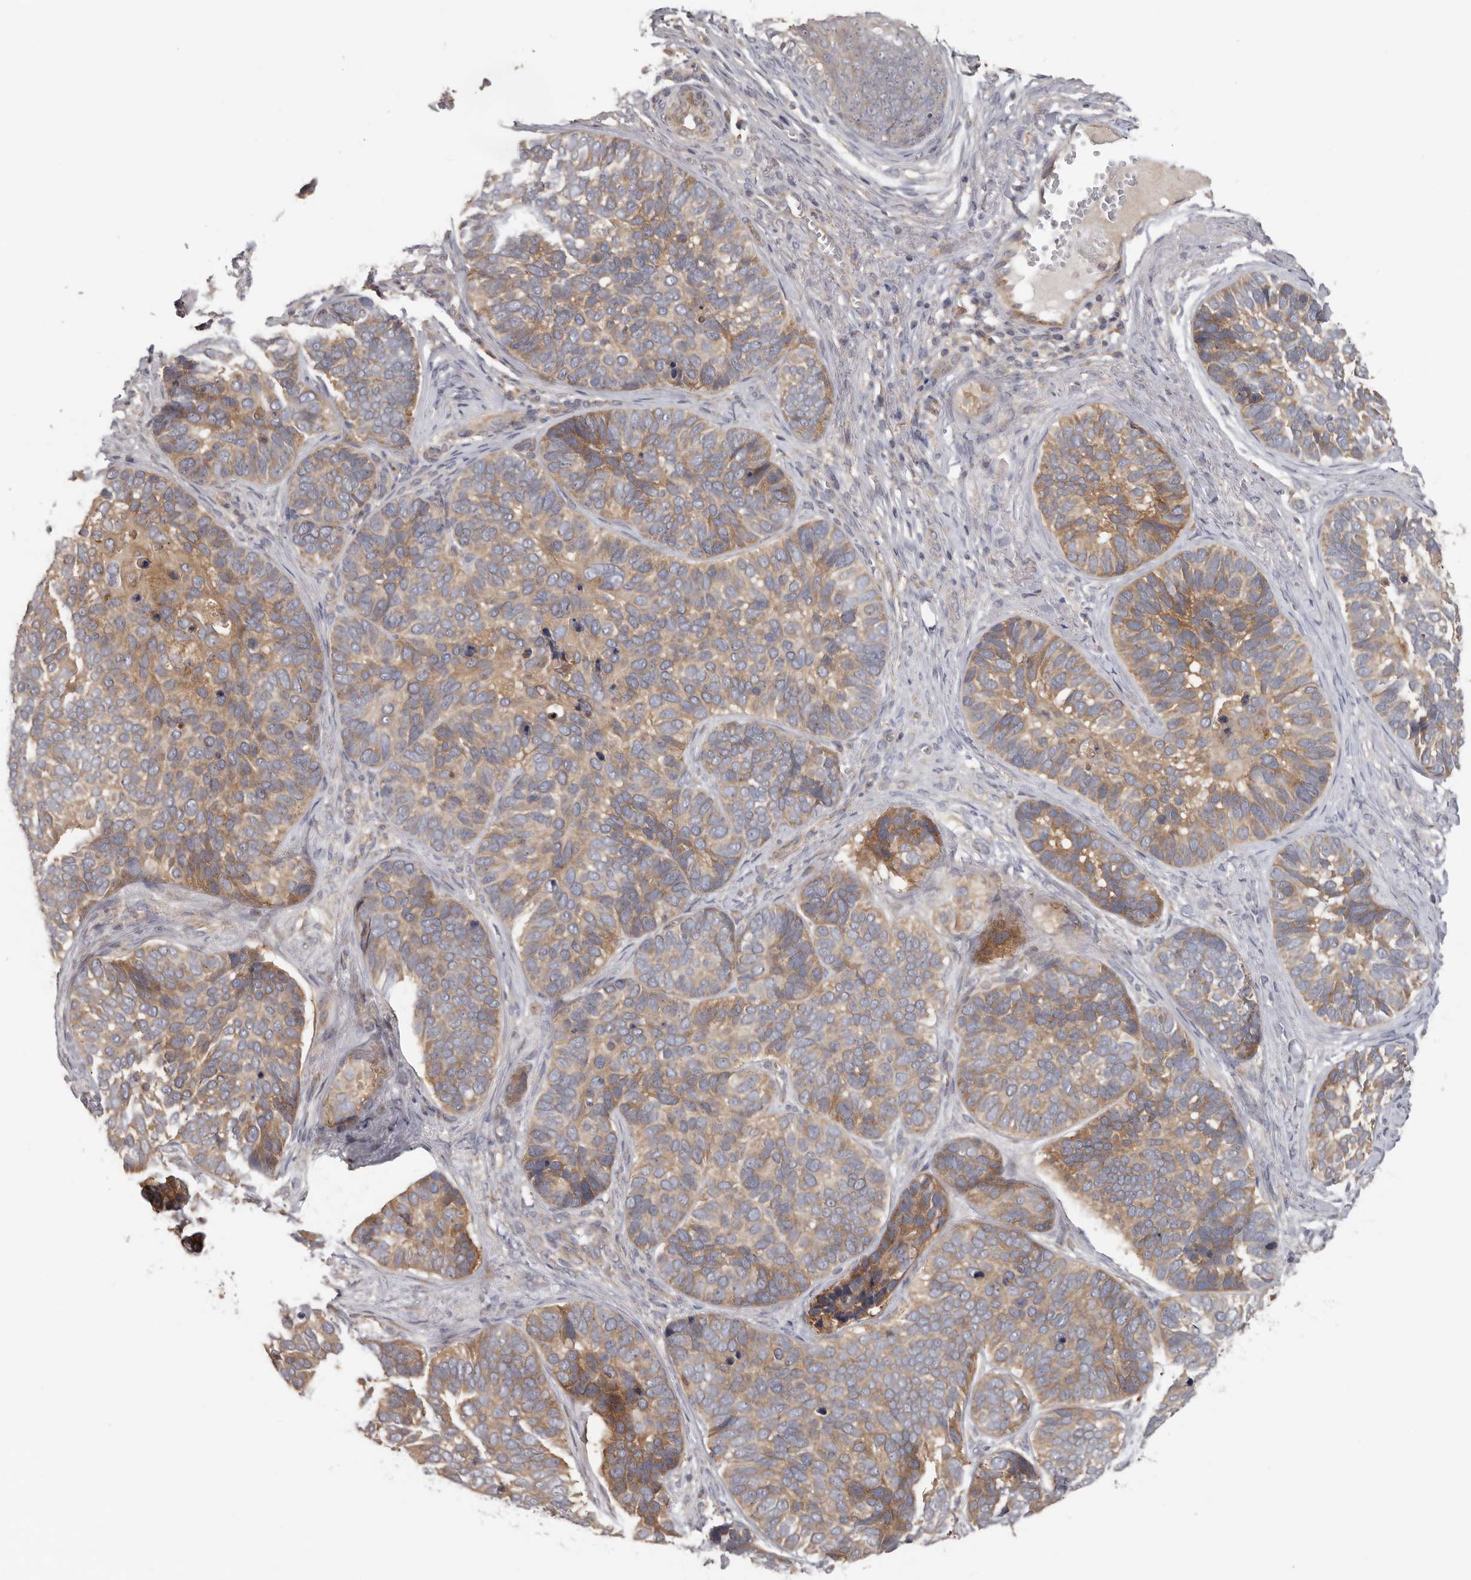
{"staining": {"intensity": "moderate", "quantity": "25%-75%", "location": "cytoplasmic/membranous"}, "tissue": "skin cancer", "cell_type": "Tumor cells", "image_type": "cancer", "snomed": [{"axis": "morphology", "description": "Basal cell carcinoma"}, {"axis": "topography", "description": "Skin"}], "caption": "Protein staining of basal cell carcinoma (skin) tissue reveals moderate cytoplasmic/membranous staining in approximately 25%-75% of tumor cells.", "gene": "HINT3", "patient": {"sex": "male", "age": 62}}